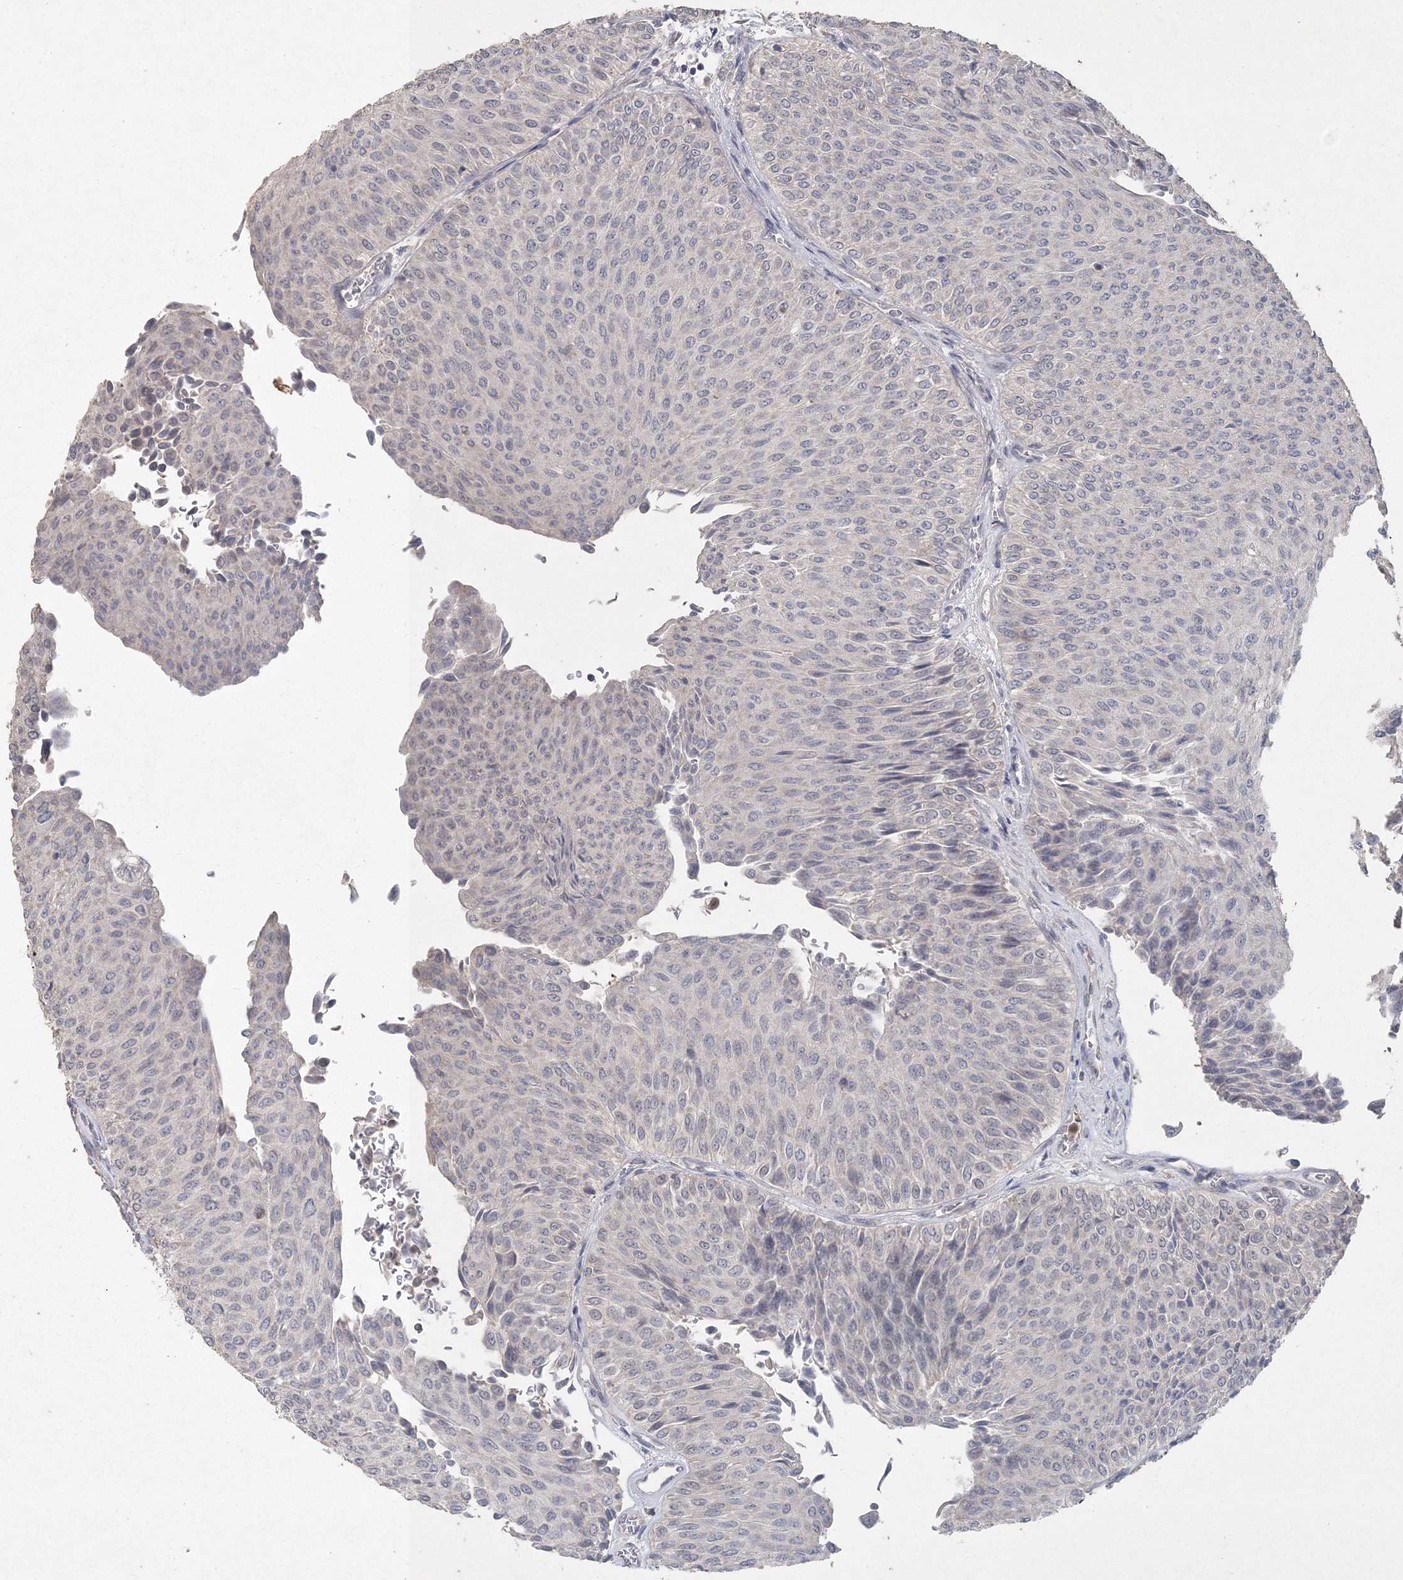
{"staining": {"intensity": "negative", "quantity": "none", "location": "none"}, "tissue": "urothelial cancer", "cell_type": "Tumor cells", "image_type": "cancer", "snomed": [{"axis": "morphology", "description": "Urothelial carcinoma, Low grade"}, {"axis": "topography", "description": "Urinary bladder"}], "caption": "Urothelial cancer was stained to show a protein in brown. There is no significant expression in tumor cells.", "gene": "UIMC1", "patient": {"sex": "male", "age": 78}}